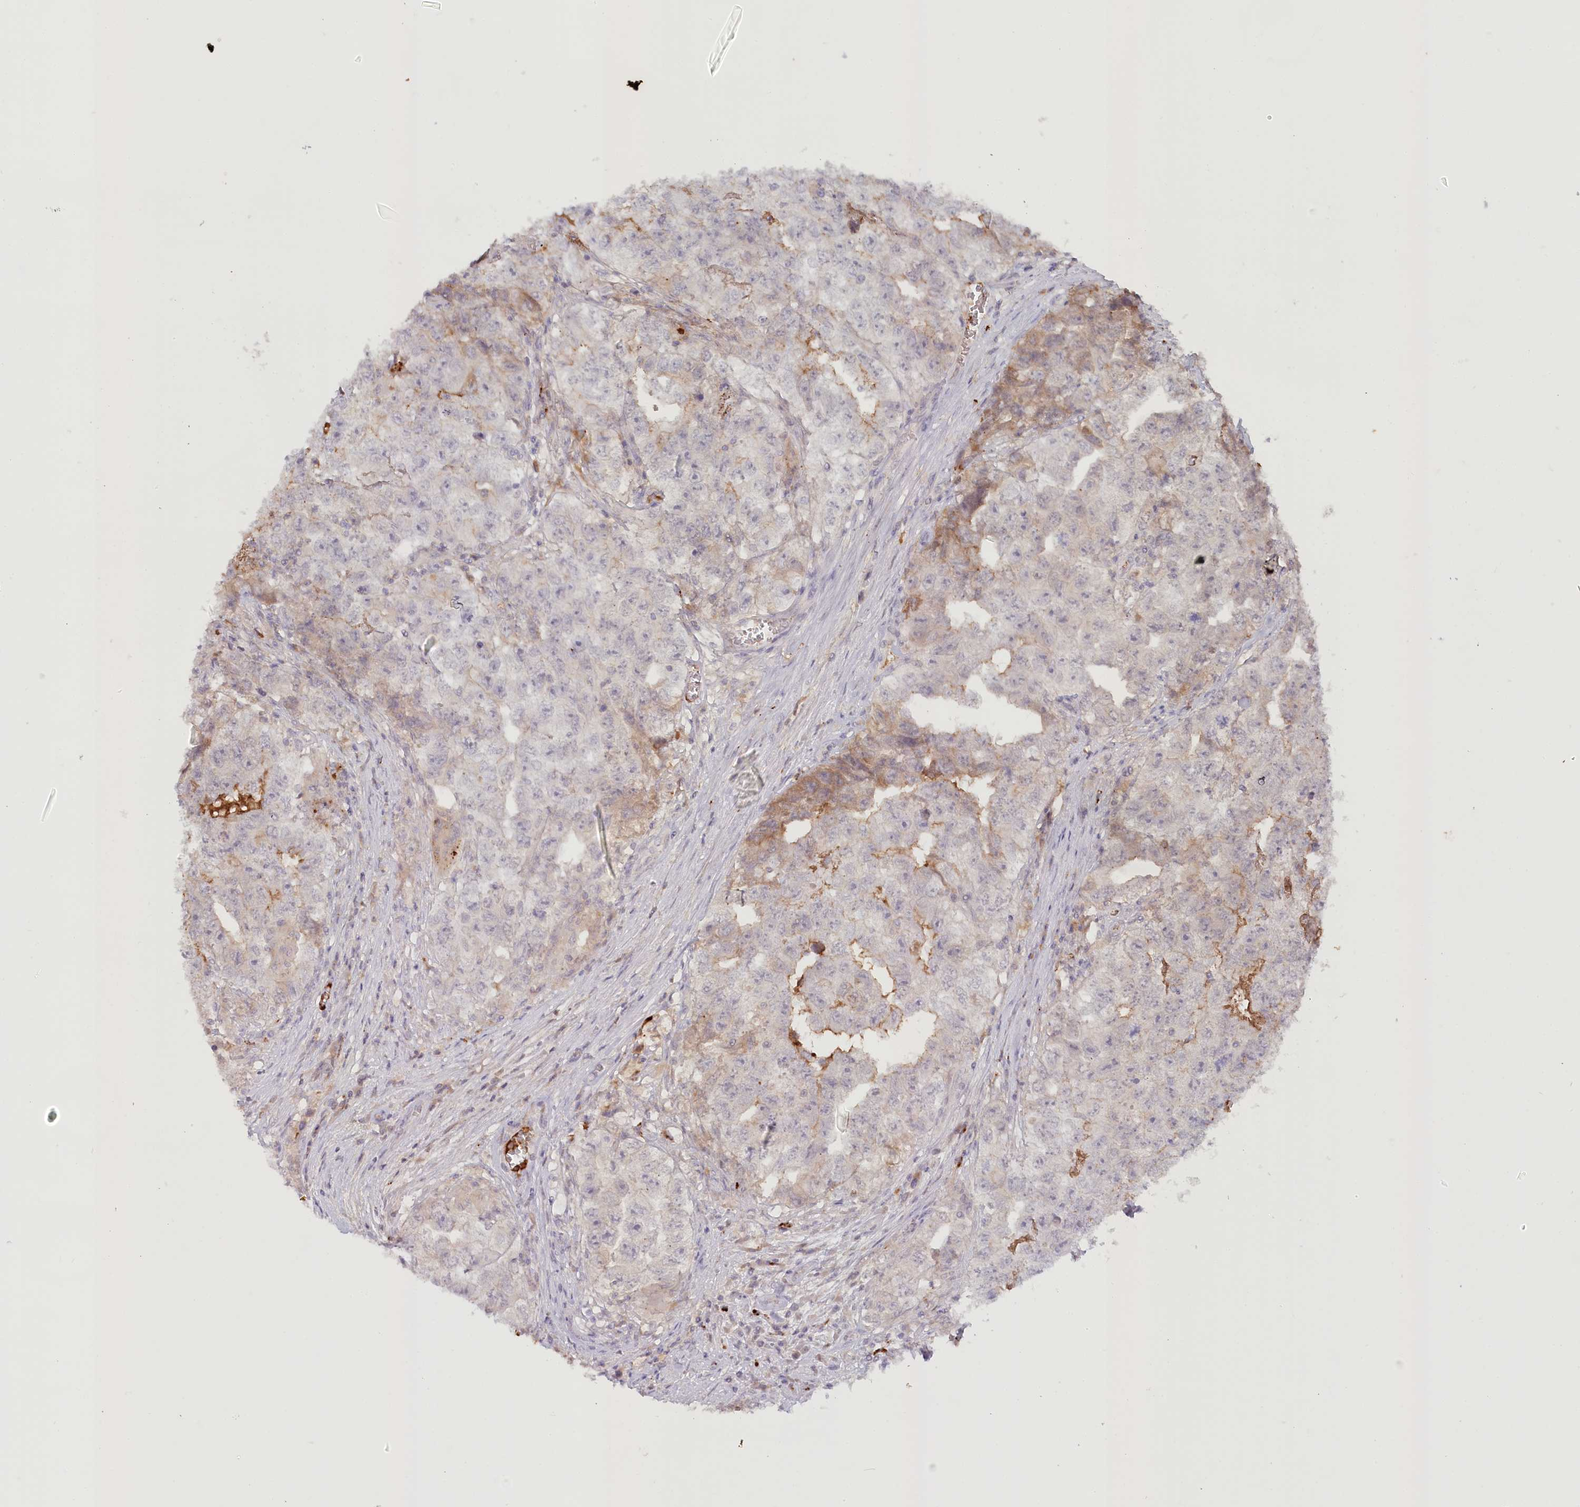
{"staining": {"intensity": "weak", "quantity": "<25%", "location": "cytoplasmic/membranous"}, "tissue": "testis cancer", "cell_type": "Tumor cells", "image_type": "cancer", "snomed": [{"axis": "morphology", "description": "Seminoma, NOS"}, {"axis": "morphology", "description": "Carcinoma, Embryonal, NOS"}, {"axis": "topography", "description": "Testis"}], "caption": "Human testis cancer (seminoma) stained for a protein using IHC exhibits no positivity in tumor cells.", "gene": "PSAPL1", "patient": {"sex": "male", "age": 43}}